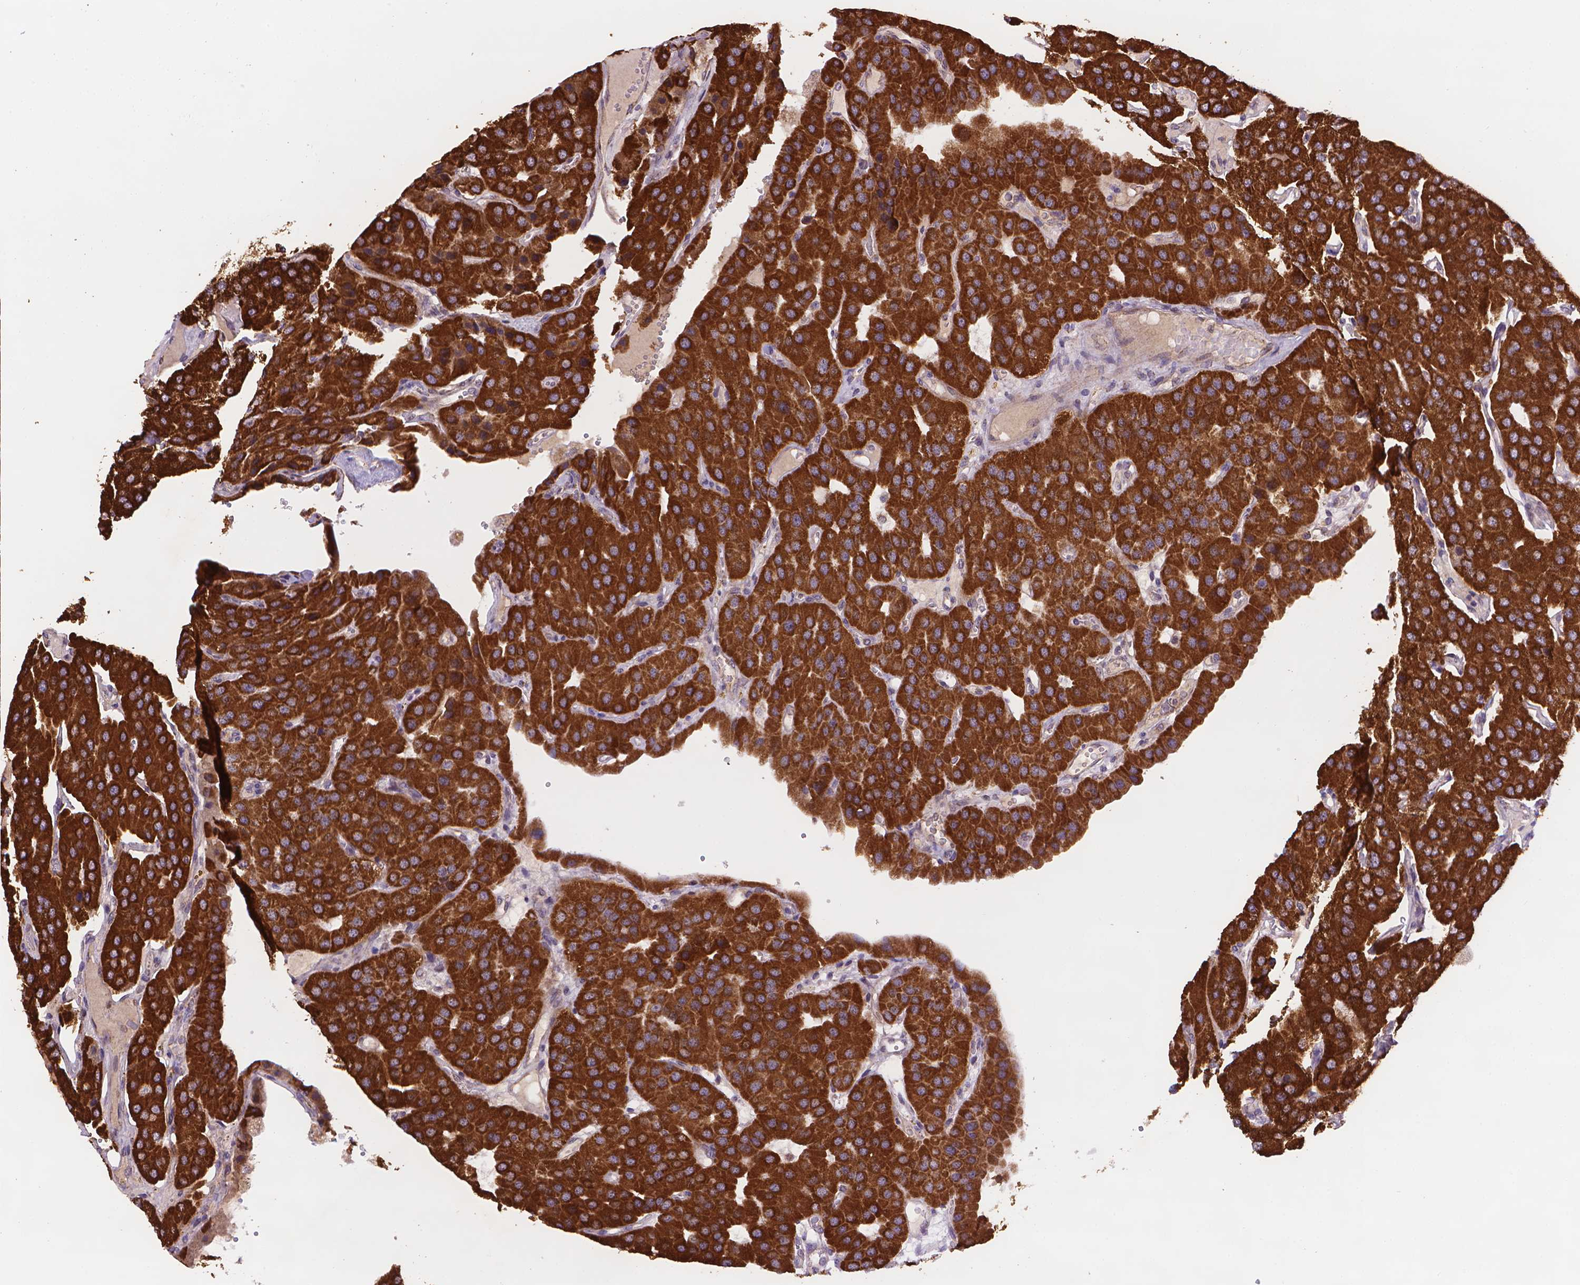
{"staining": {"intensity": "strong", "quantity": ">75%", "location": "cytoplasmic/membranous"}, "tissue": "parathyroid gland", "cell_type": "Glandular cells", "image_type": "normal", "snomed": [{"axis": "morphology", "description": "Normal tissue, NOS"}, {"axis": "morphology", "description": "Adenoma, NOS"}, {"axis": "topography", "description": "Parathyroid gland"}], "caption": "This histopathology image shows immunohistochemistry staining of benign parathyroid gland, with high strong cytoplasmic/membranous expression in about >75% of glandular cells.", "gene": "CYYR1", "patient": {"sex": "female", "age": 86}}